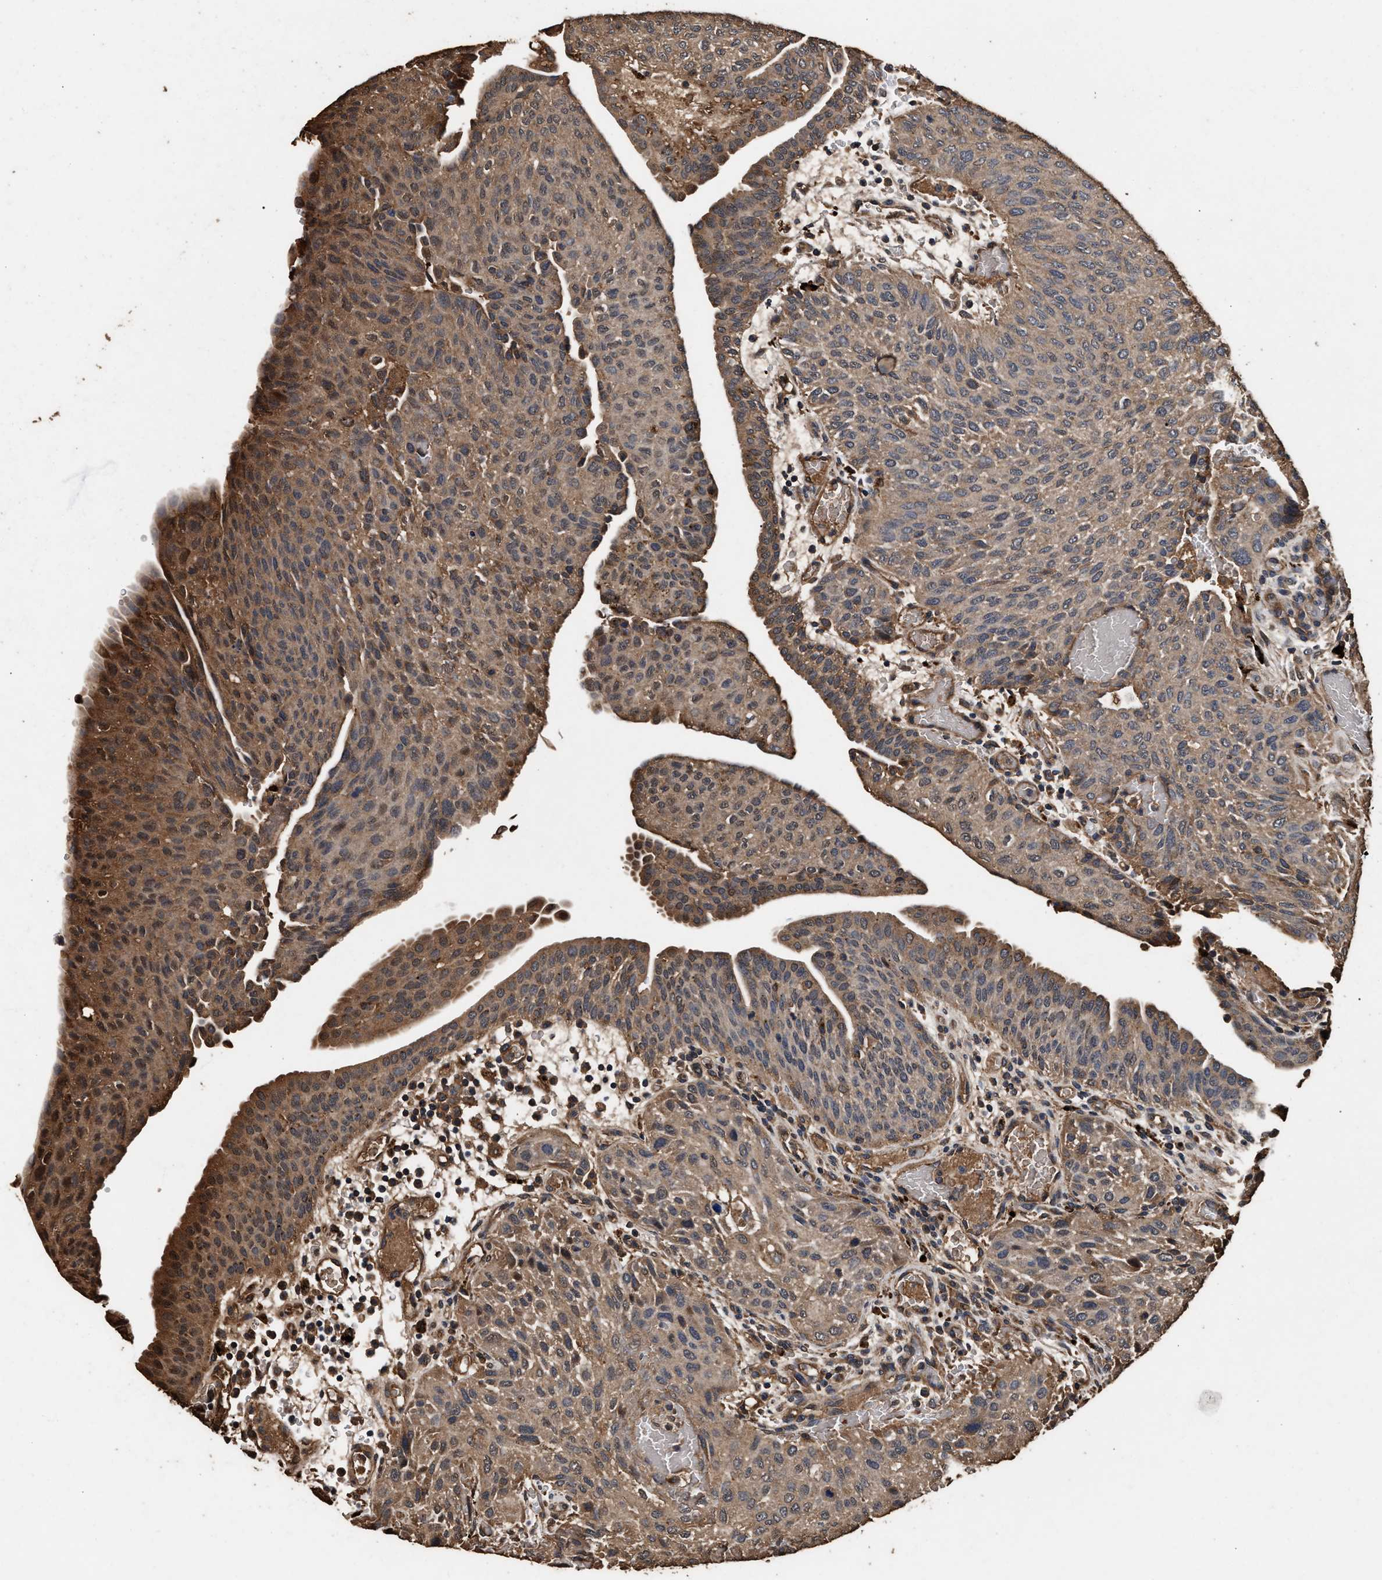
{"staining": {"intensity": "weak", "quantity": ">75%", "location": "cytoplasmic/membranous"}, "tissue": "urothelial cancer", "cell_type": "Tumor cells", "image_type": "cancer", "snomed": [{"axis": "morphology", "description": "Urothelial carcinoma, Low grade"}, {"axis": "morphology", "description": "Urothelial carcinoma, High grade"}, {"axis": "topography", "description": "Urinary bladder"}], "caption": "Urothelial carcinoma (high-grade) stained with a brown dye exhibits weak cytoplasmic/membranous positive positivity in about >75% of tumor cells.", "gene": "KYAT1", "patient": {"sex": "male", "age": 35}}